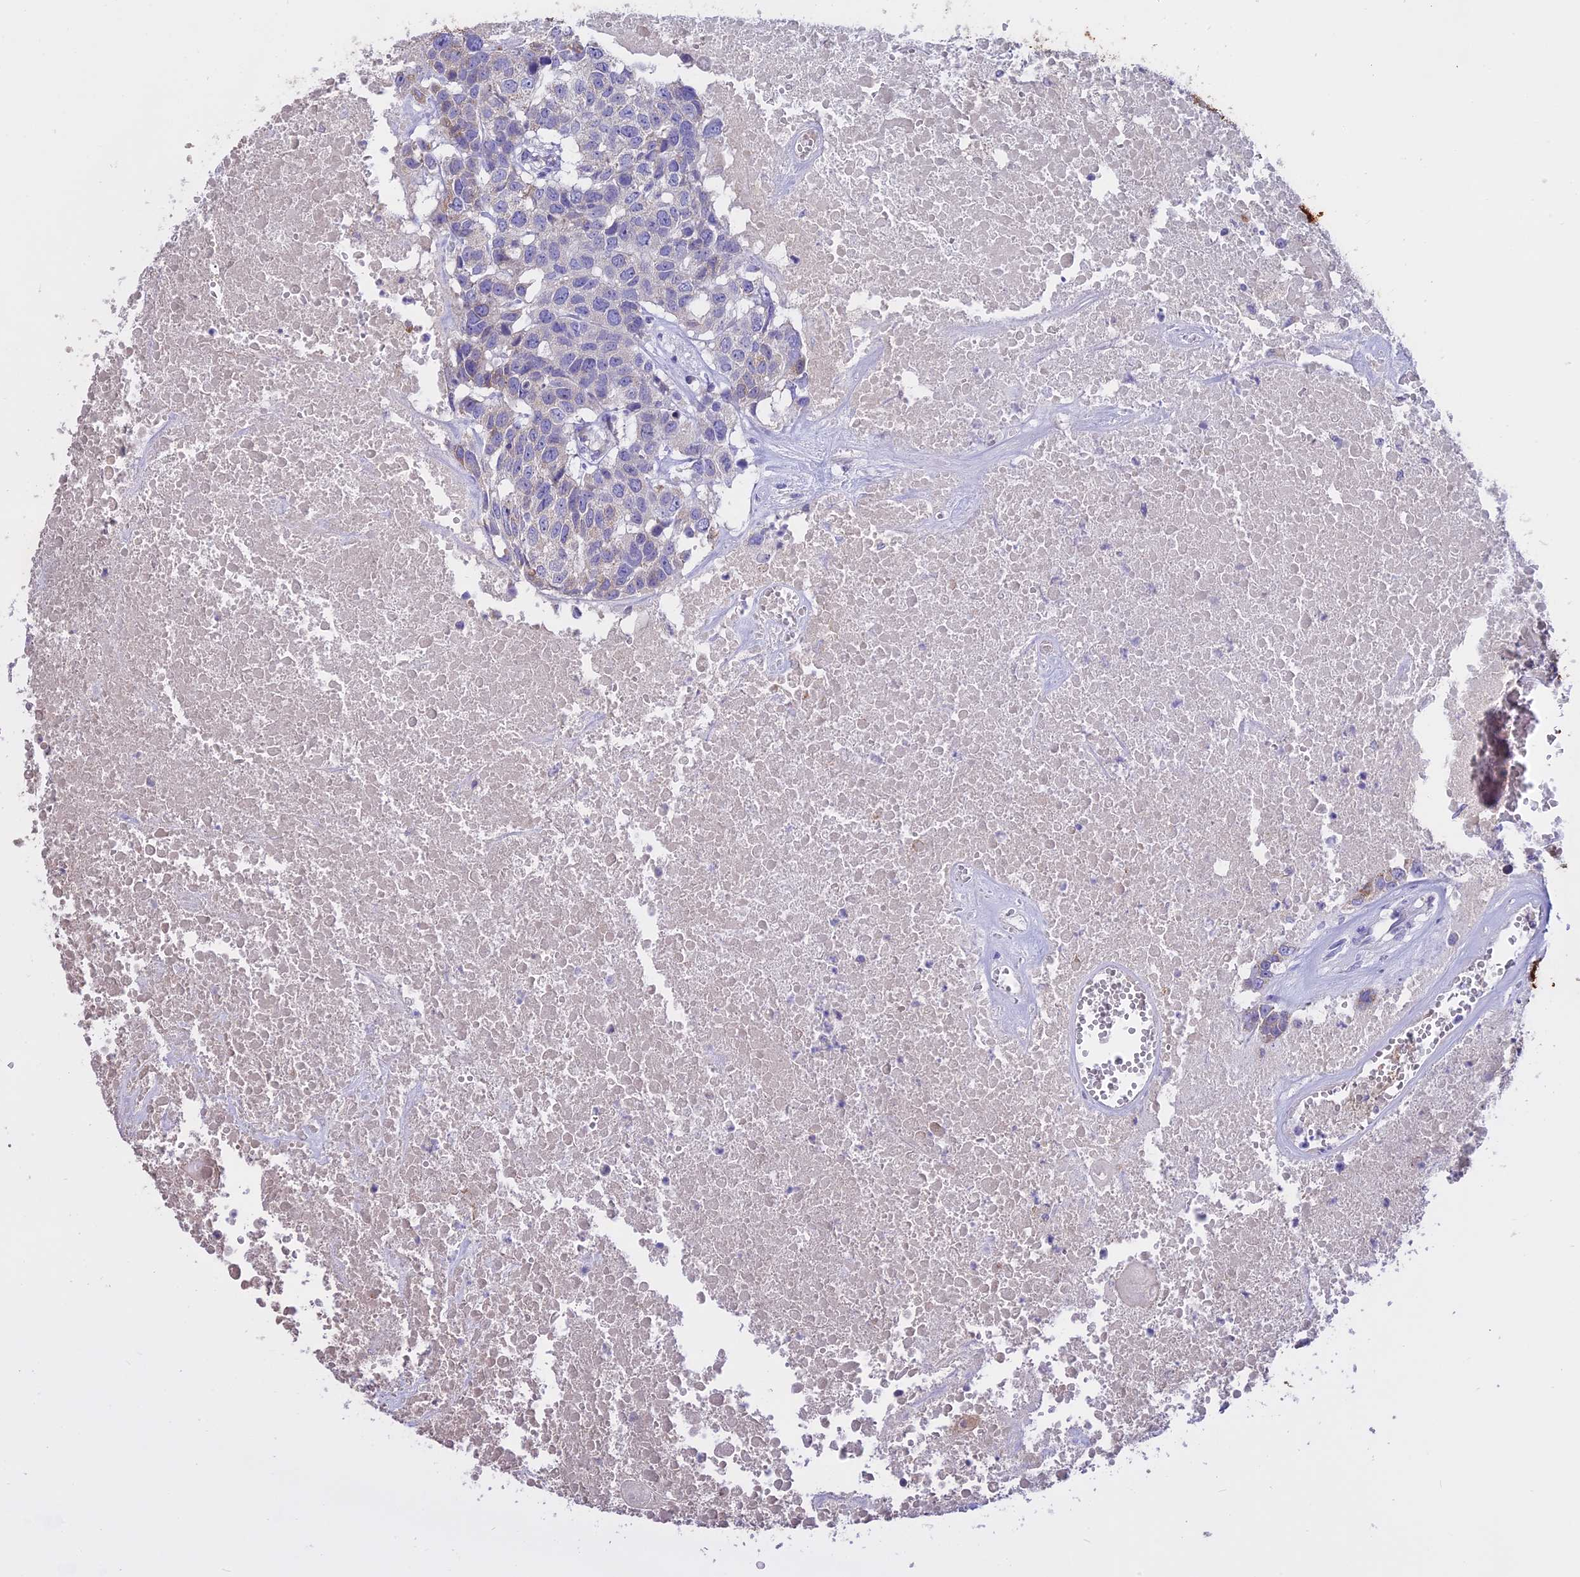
{"staining": {"intensity": "negative", "quantity": "none", "location": "none"}, "tissue": "head and neck cancer", "cell_type": "Tumor cells", "image_type": "cancer", "snomed": [{"axis": "morphology", "description": "Squamous cell carcinoma, NOS"}, {"axis": "topography", "description": "Head-Neck"}], "caption": "High magnification brightfield microscopy of squamous cell carcinoma (head and neck) stained with DAB (brown) and counterstained with hematoxylin (blue): tumor cells show no significant expression.", "gene": "WFDC2", "patient": {"sex": "male", "age": 66}}